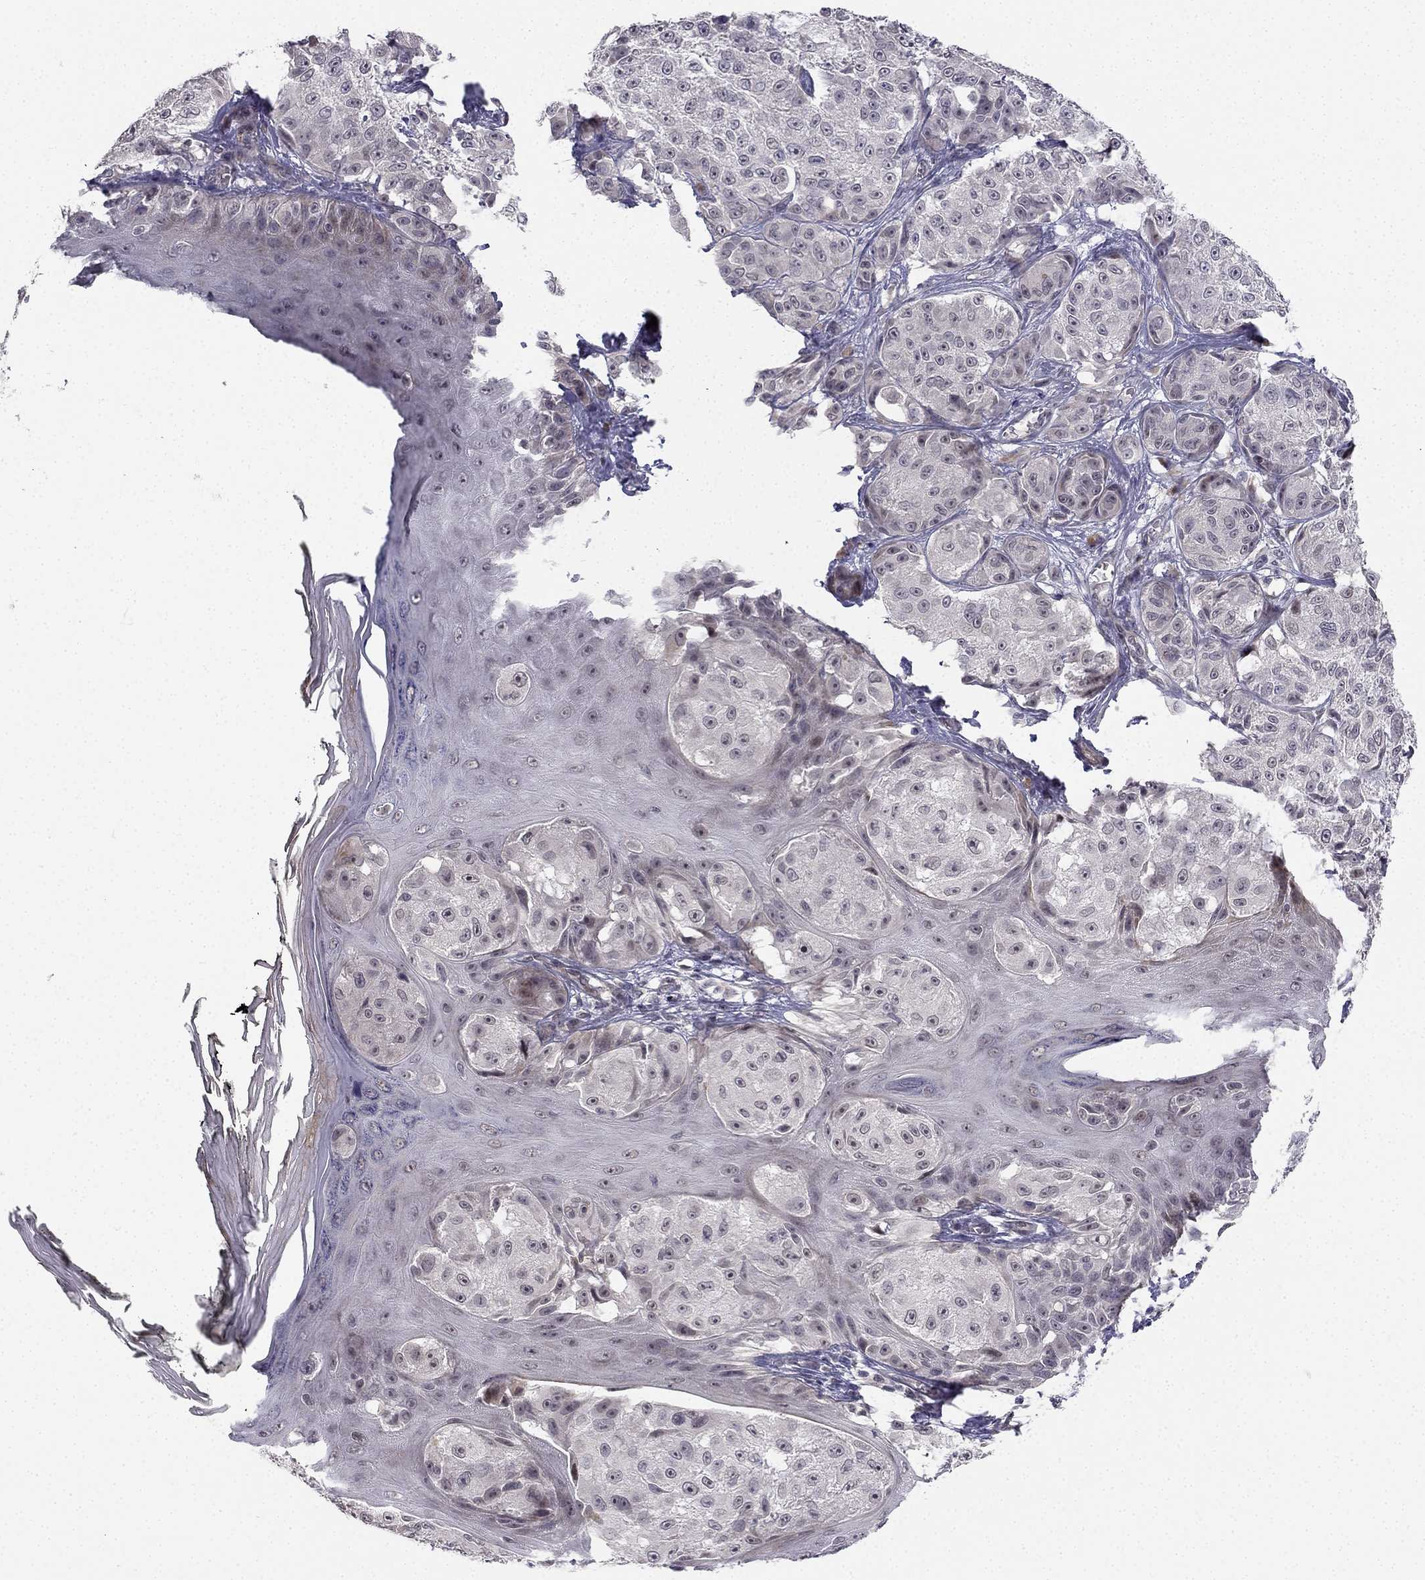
{"staining": {"intensity": "negative", "quantity": "none", "location": "none"}, "tissue": "melanoma", "cell_type": "Tumor cells", "image_type": "cancer", "snomed": [{"axis": "morphology", "description": "Malignant melanoma, NOS"}, {"axis": "topography", "description": "Skin"}], "caption": "Tumor cells show no significant expression in melanoma. (Stains: DAB (3,3'-diaminobenzidine) IHC with hematoxylin counter stain, Microscopy: brightfield microscopy at high magnification).", "gene": "CHST8", "patient": {"sex": "male", "age": 61}}